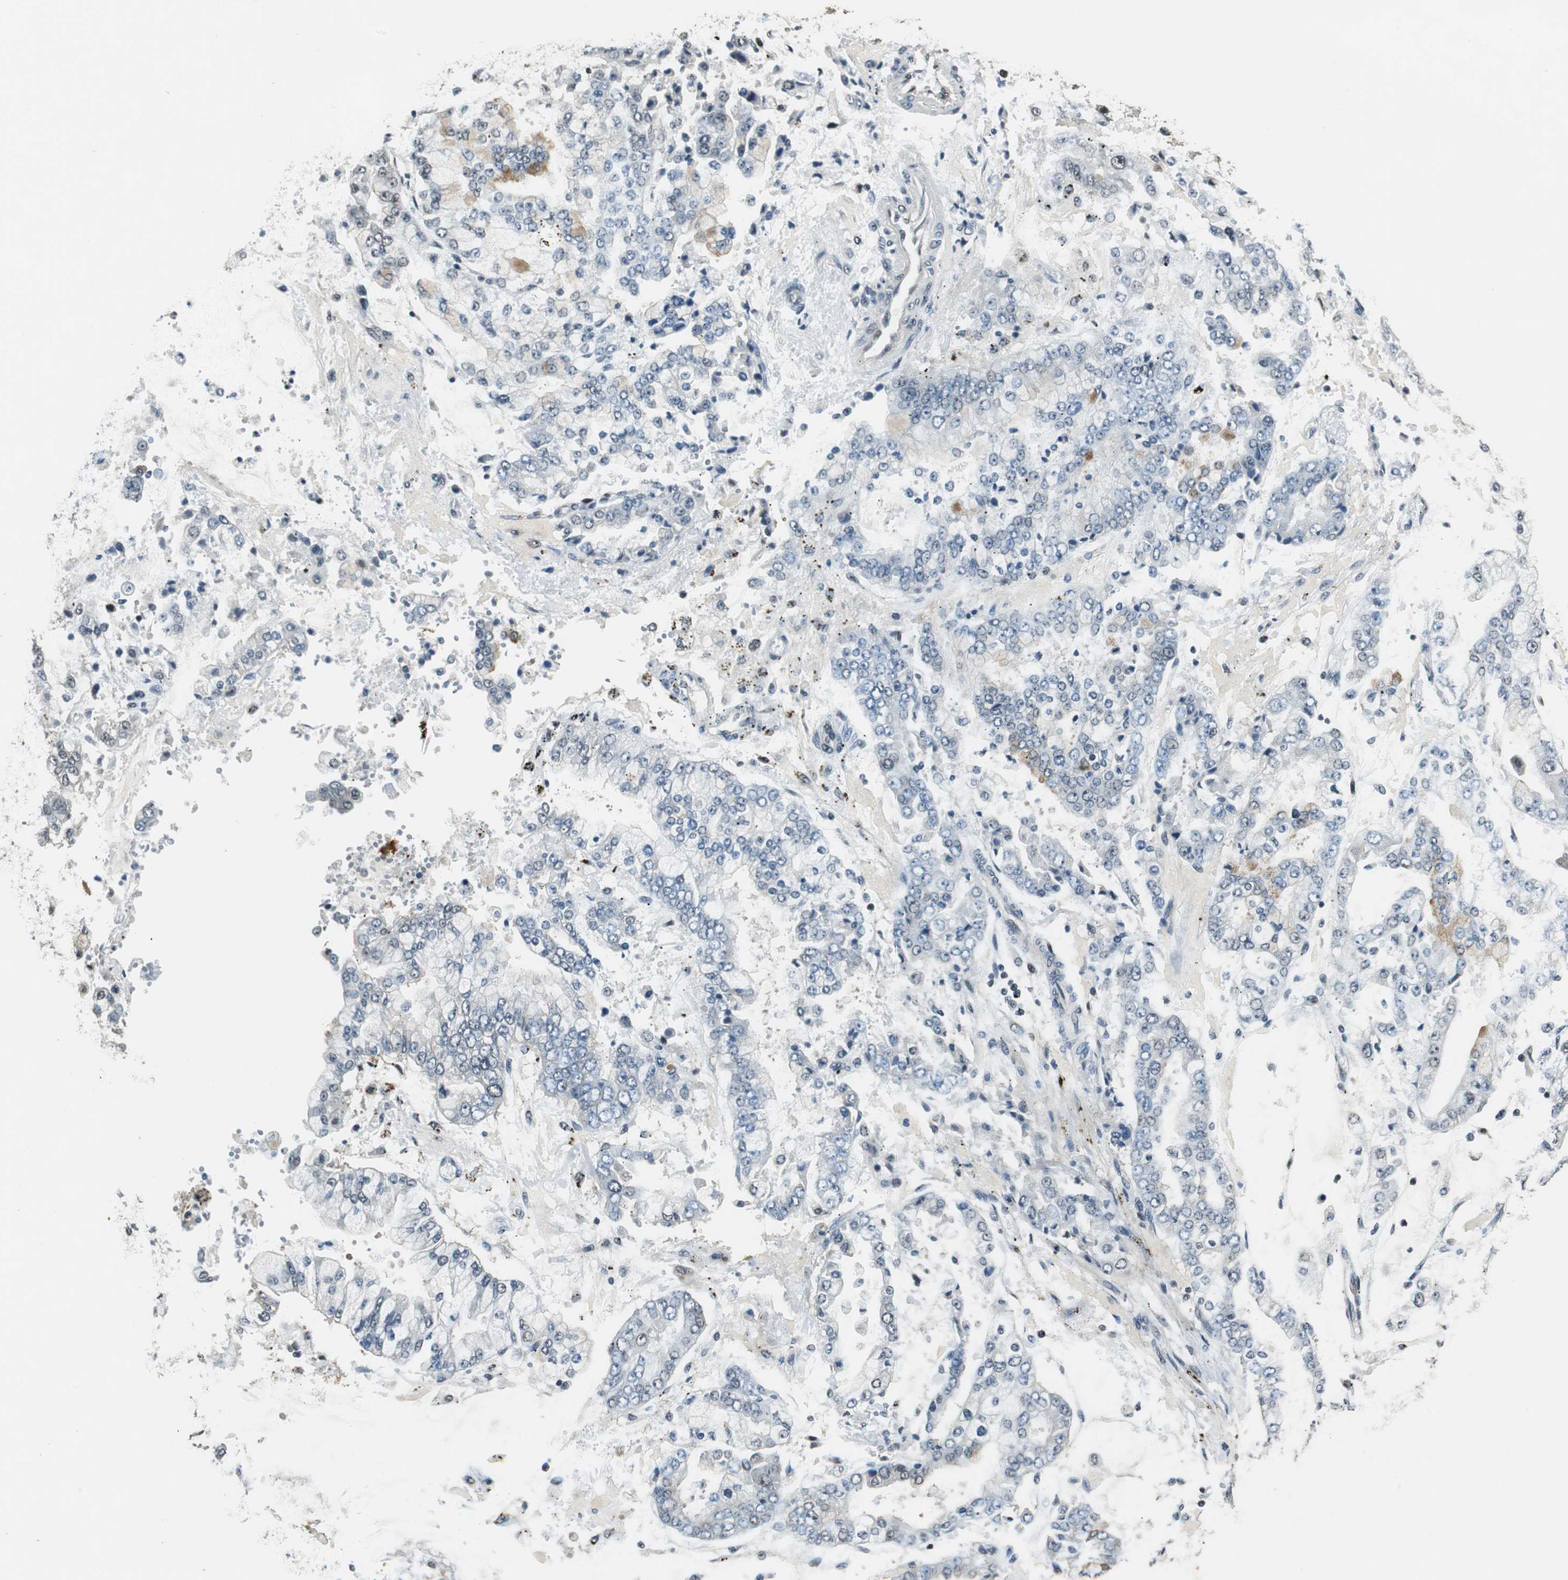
{"staining": {"intensity": "negative", "quantity": "none", "location": "none"}, "tissue": "stomach cancer", "cell_type": "Tumor cells", "image_type": "cancer", "snomed": [{"axis": "morphology", "description": "Adenocarcinoma, NOS"}, {"axis": "topography", "description": "Stomach"}], "caption": "Tumor cells show no significant expression in stomach adenocarcinoma. (Stains: DAB immunohistochemistry with hematoxylin counter stain, Microscopy: brightfield microscopy at high magnification).", "gene": "PSMB4", "patient": {"sex": "male", "age": 76}}